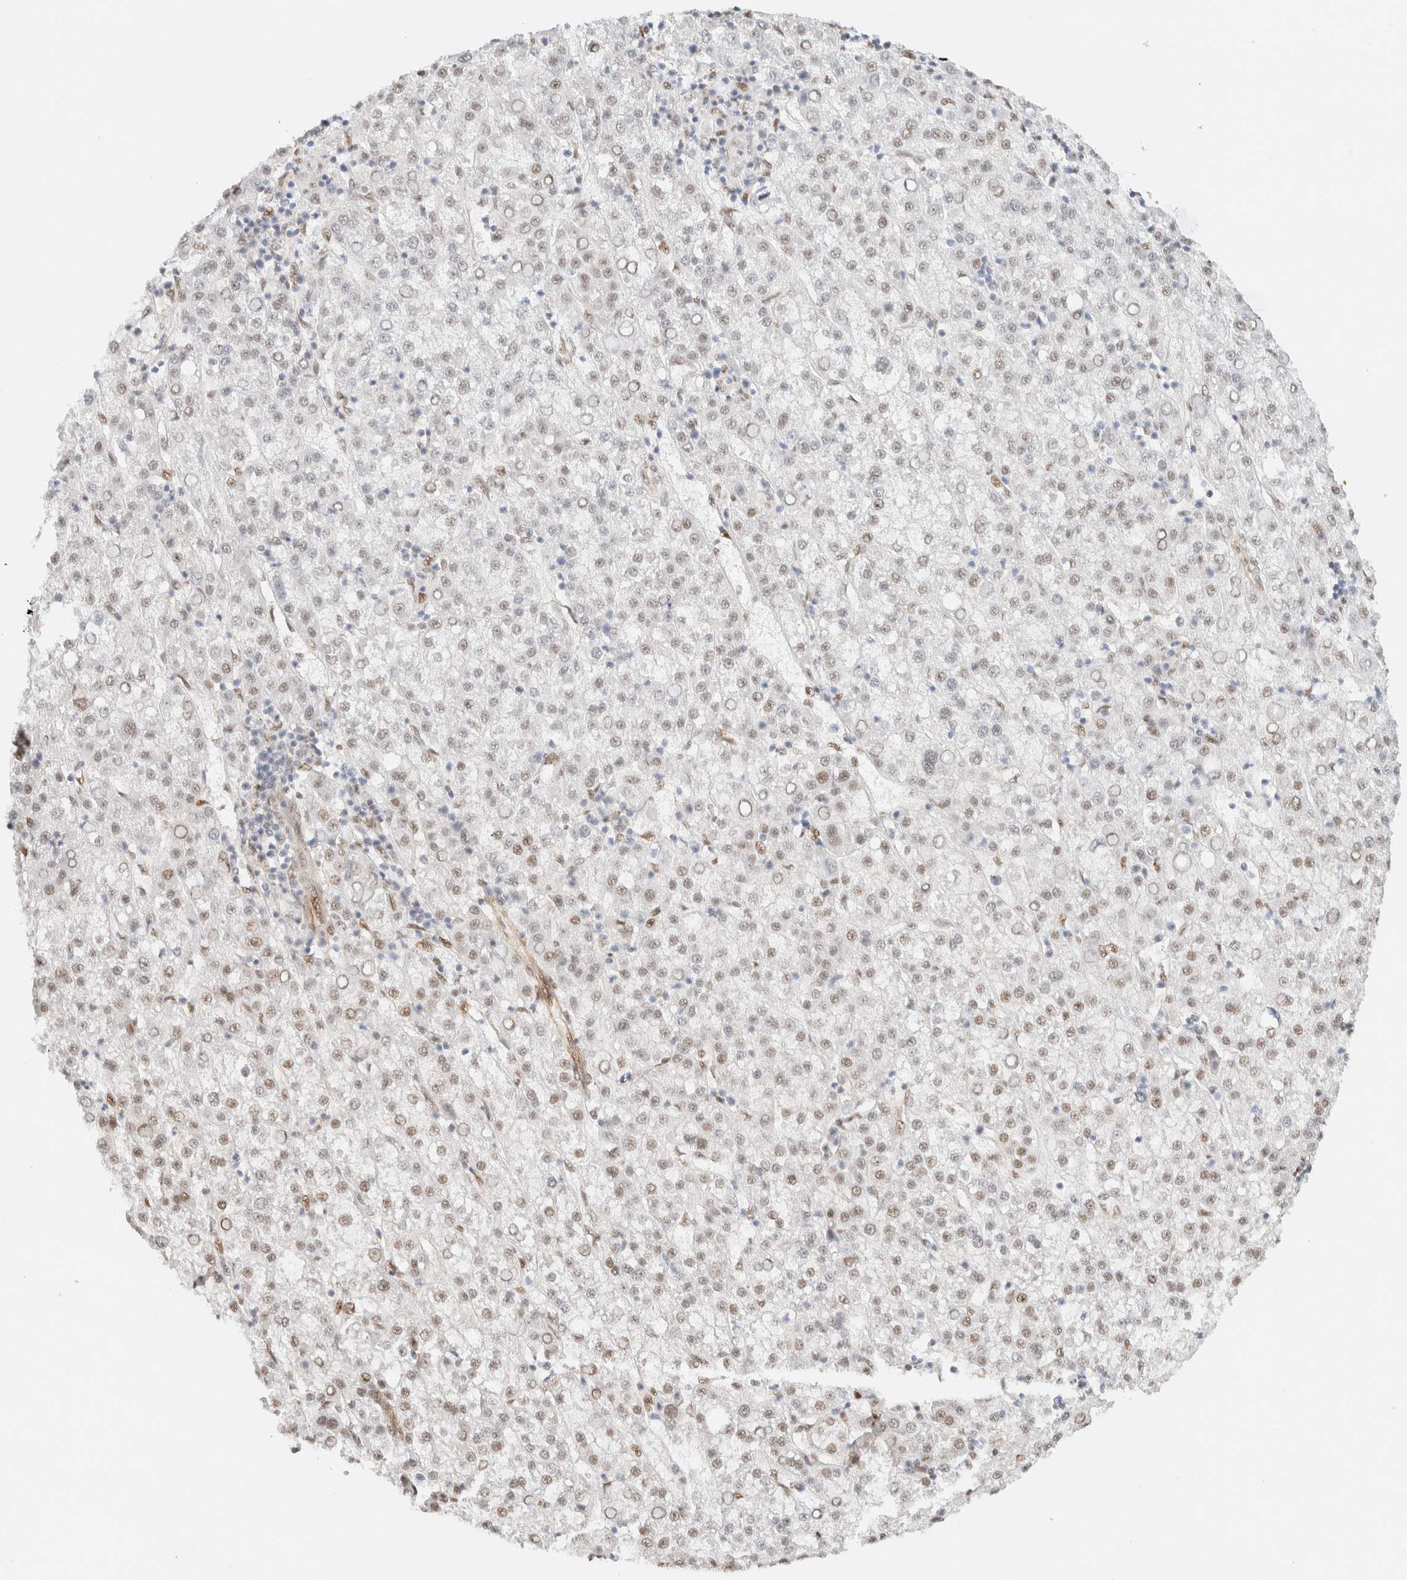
{"staining": {"intensity": "moderate", "quantity": "<25%", "location": "nuclear"}, "tissue": "liver cancer", "cell_type": "Tumor cells", "image_type": "cancer", "snomed": [{"axis": "morphology", "description": "Carcinoma, Hepatocellular, NOS"}, {"axis": "topography", "description": "Liver"}], "caption": "Liver cancer stained for a protein demonstrates moderate nuclear positivity in tumor cells.", "gene": "ARID5A", "patient": {"sex": "female", "age": 58}}